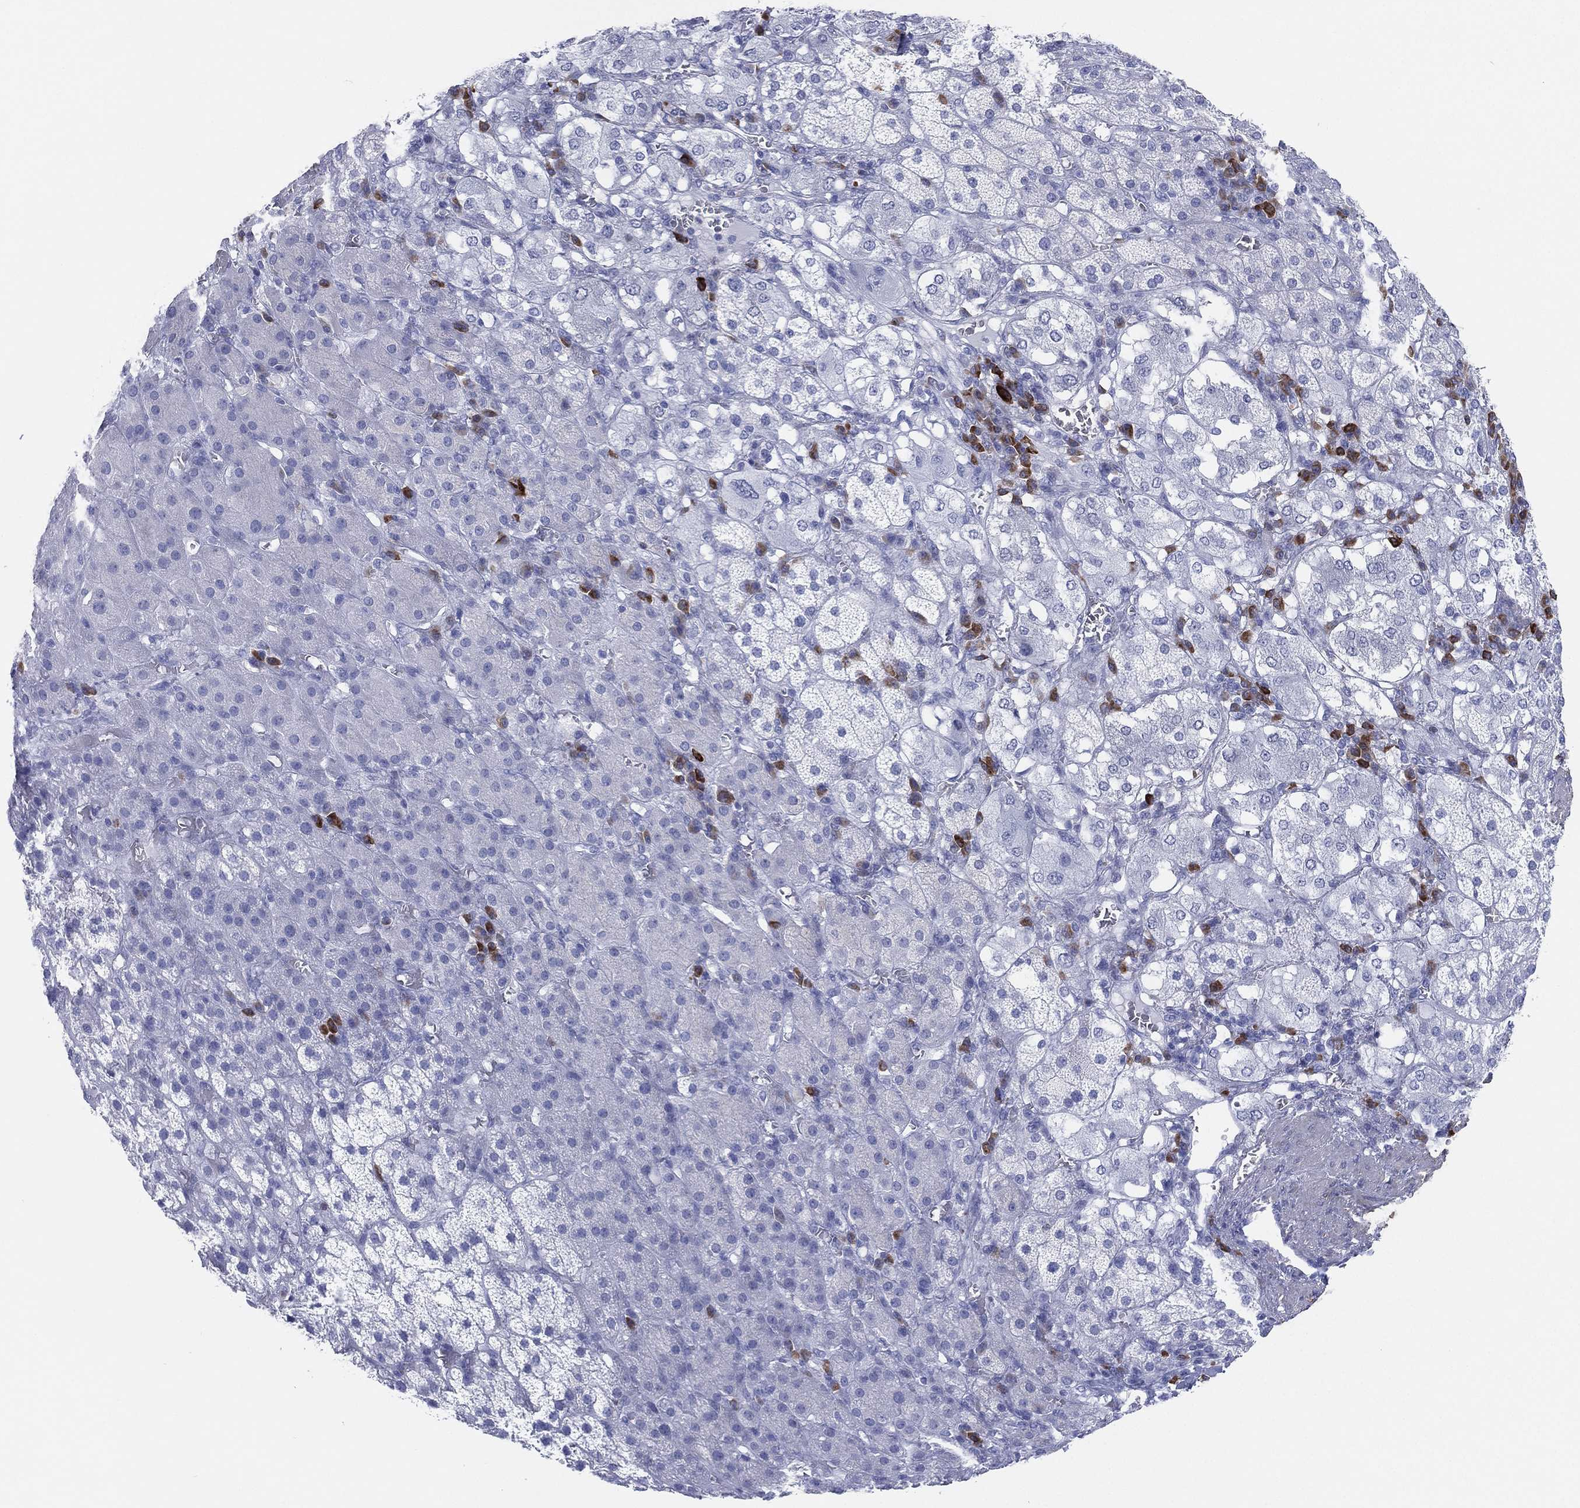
{"staining": {"intensity": "negative", "quantity": "none", "location": "none"}, "tissue": "adrenal gland", "cell_type": "Glandular cells", "image_type": "normal", "snomed": [{"axis": "morphology", "description": "Normal tissue, NOS"}, {"axis": "topography", "description": "Adrenal gland"}], "caption": "The immunohistochemistry (IHC) histopathology image has no significant positivity in glandular cells of adrenal gland.", "gene": "CD79A", "patient": {"sex": "male", "age": 70}}